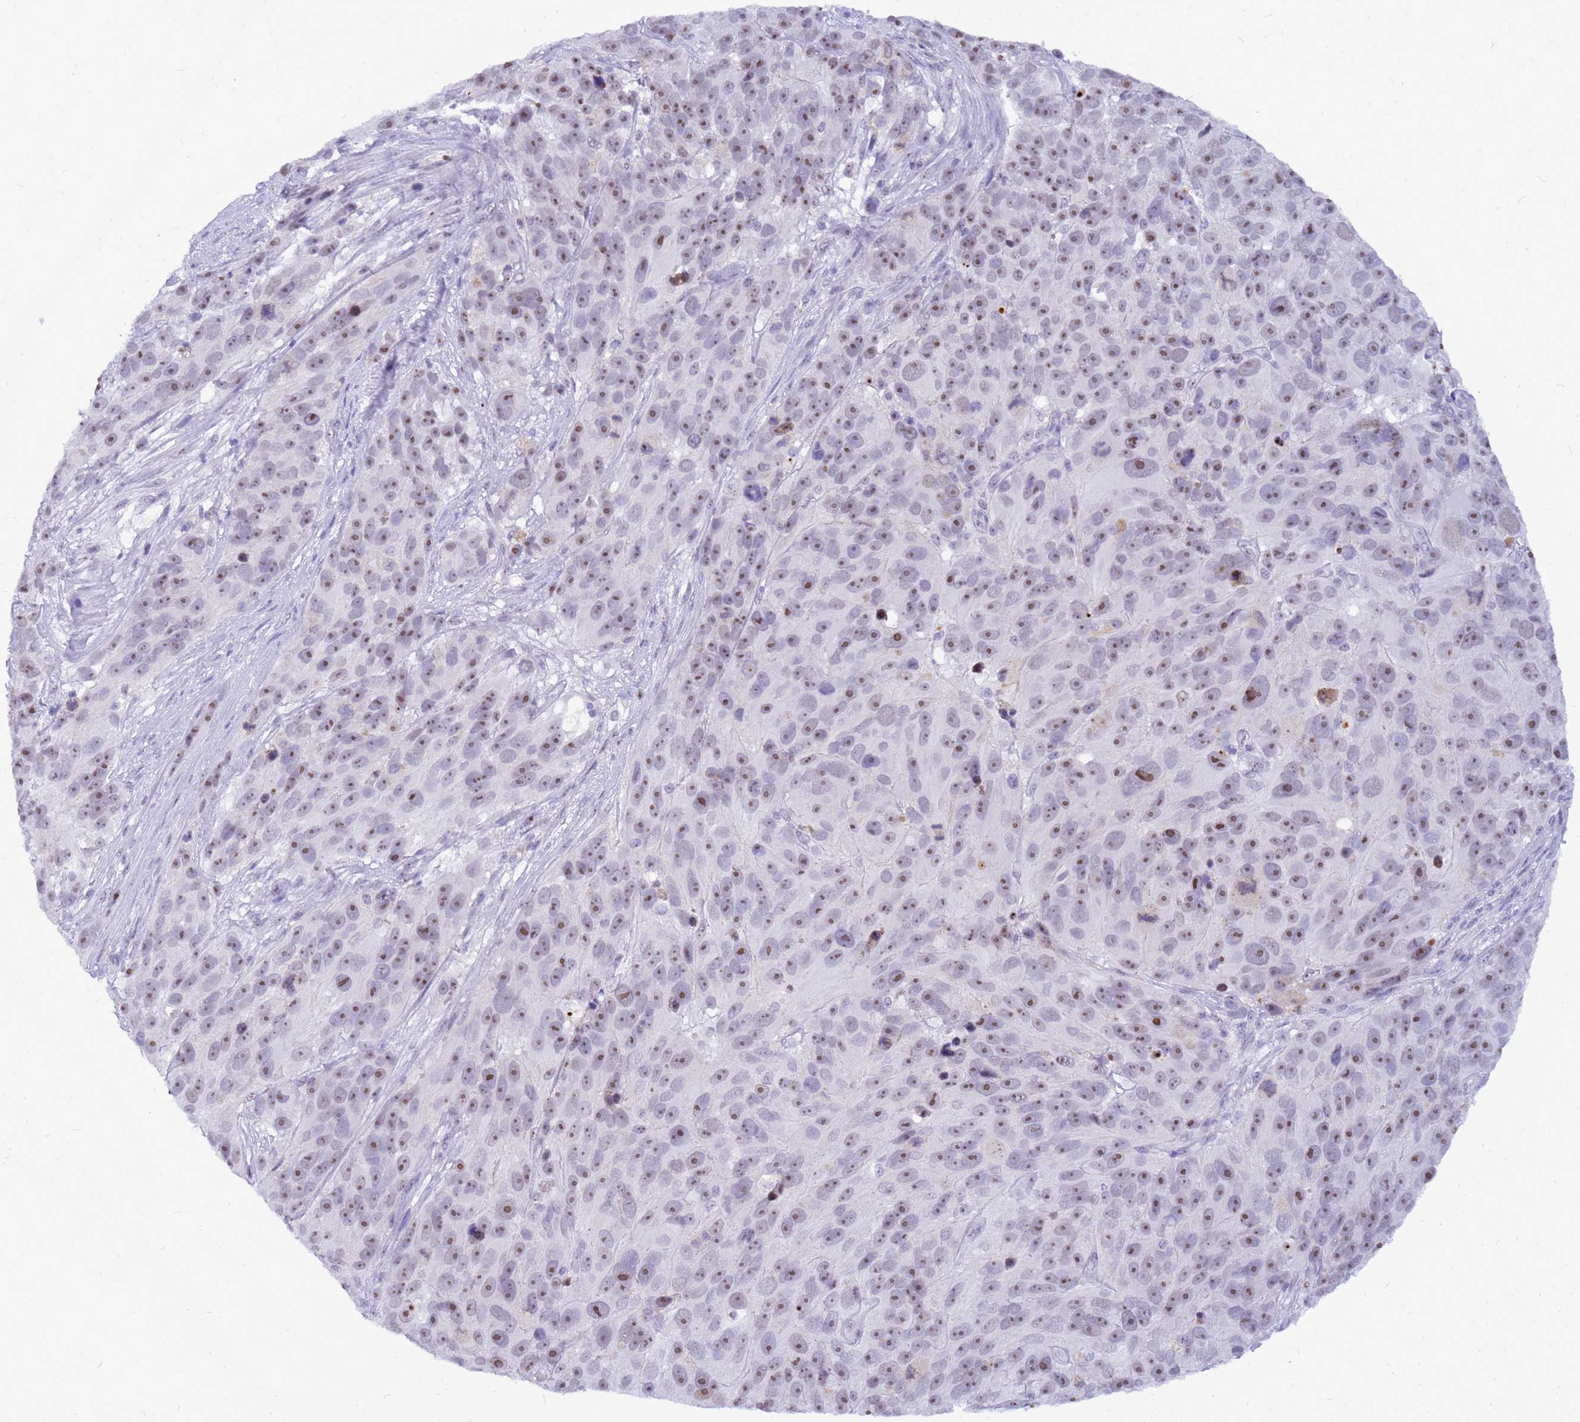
{"staining": {"intensity": "moderate", "quantity": ">75%", "location": "nuclear"}, "tissue": "melanoma", "cell_type": "Tumor cells", "image_type": "cancer", "snomed": [{"axis": "morphology", "description": "Malignant melanoma, NOS"}, {"axis": "topography", "description": "Skin"}], "caption": "Immunohistochemistry micrograph of neoplastic tissue: malignant melanoma stained using immunohistochemistry demonstrates medium levels of moderate protein expression localized specifically in the nuclear of tumor cells, appearing as a nuclear brown color.", "gene": "DMRTC2", "patient": {"sex": "male", "age": 84}}